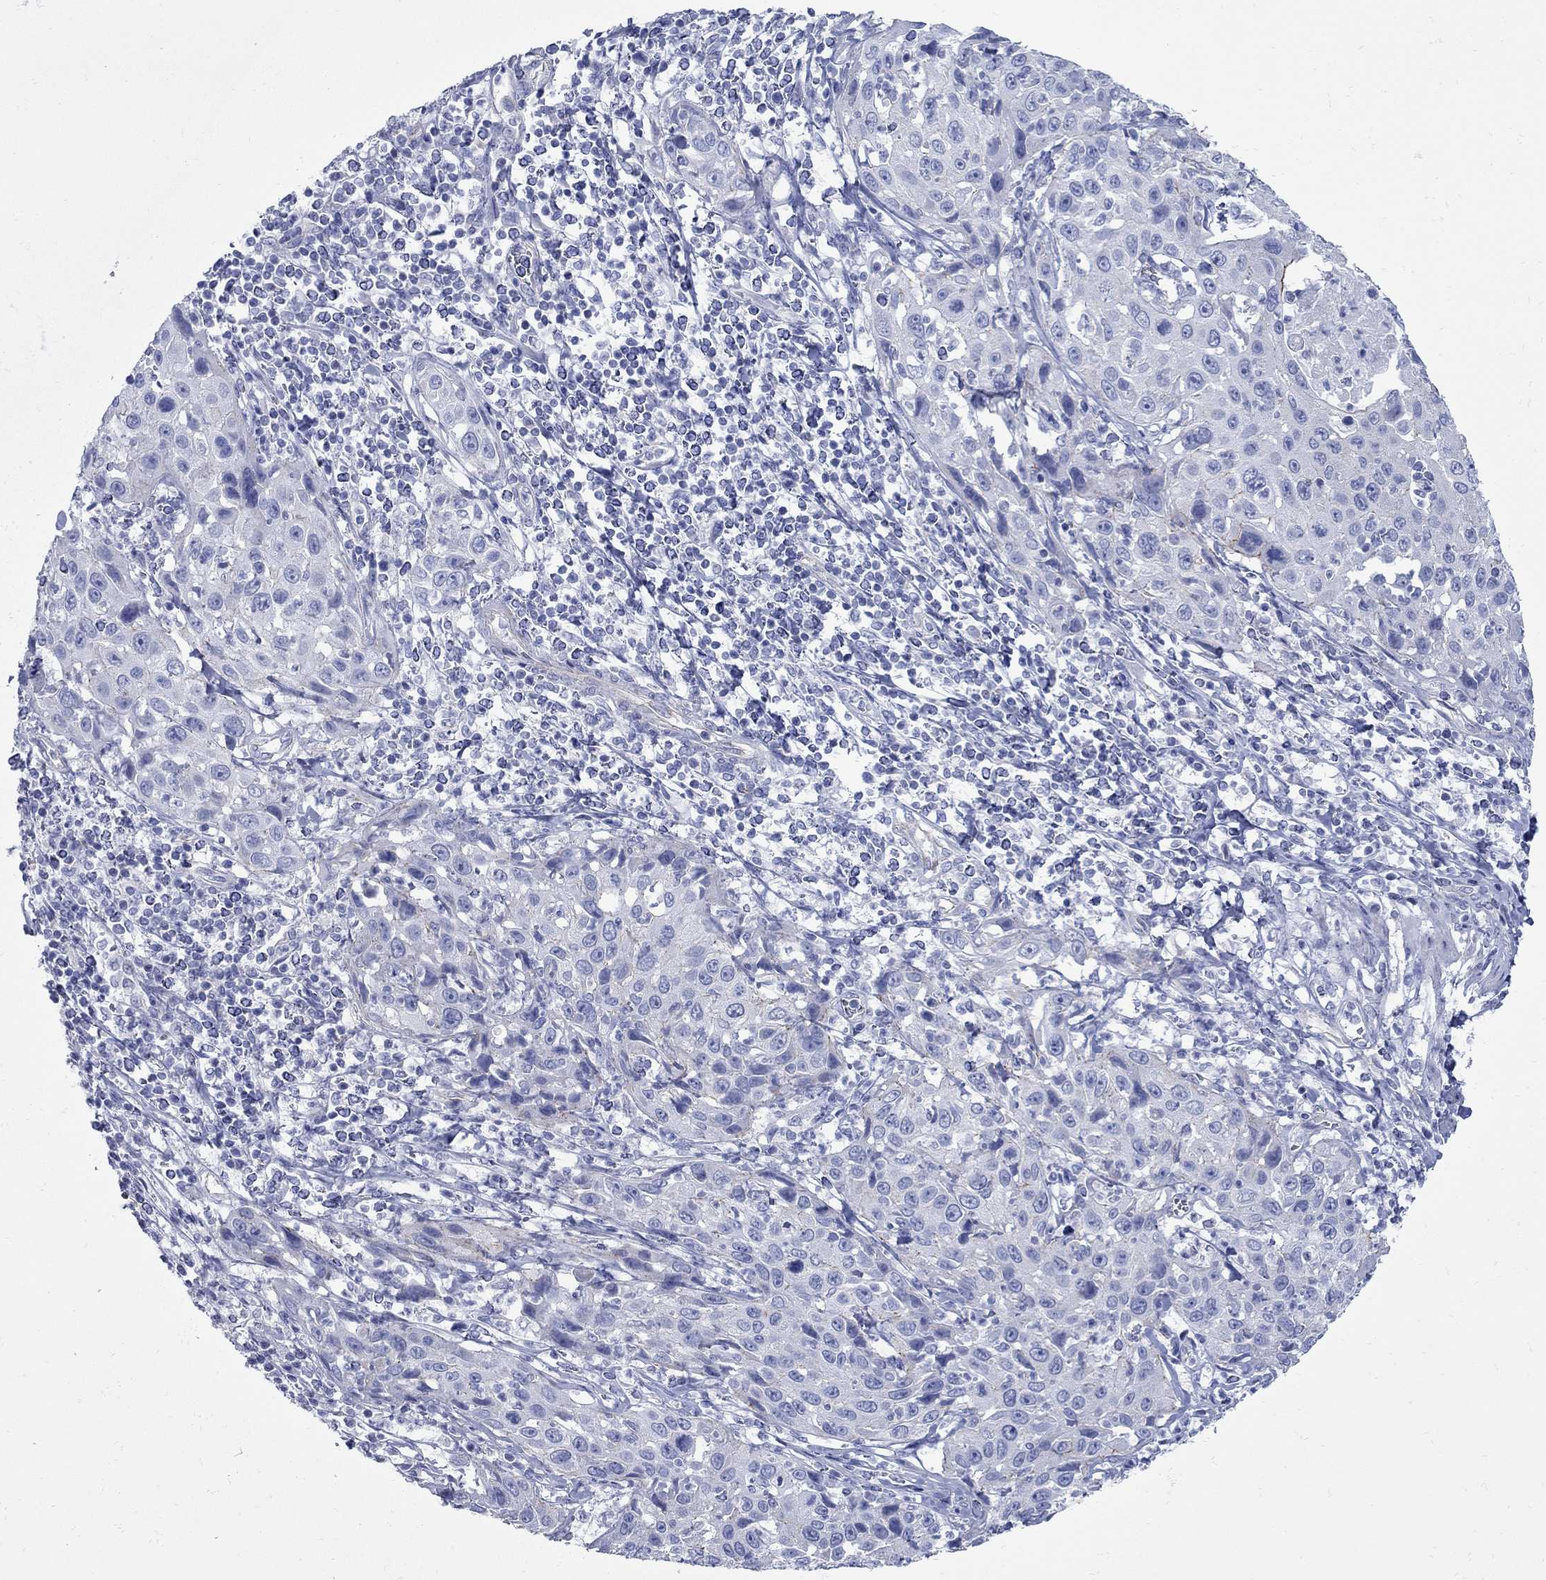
{"staining": {"intensity": "negative", "quantity": "none", "location": "none"}, "tissue": "cervical cancer", "cell_type": "Tumor cells", "image_type": "cancer", "snomed": [{"axis": "morphology", "description": "Squamous cell carcinoma, NOS"}, {"axis": "topography", "description": "Cervix"}], "caption": "Tumor cells show no significant protein expression in cervical cancer.", "gene": "PDZD3", "patient": {"sex": "female", "age": 26}}